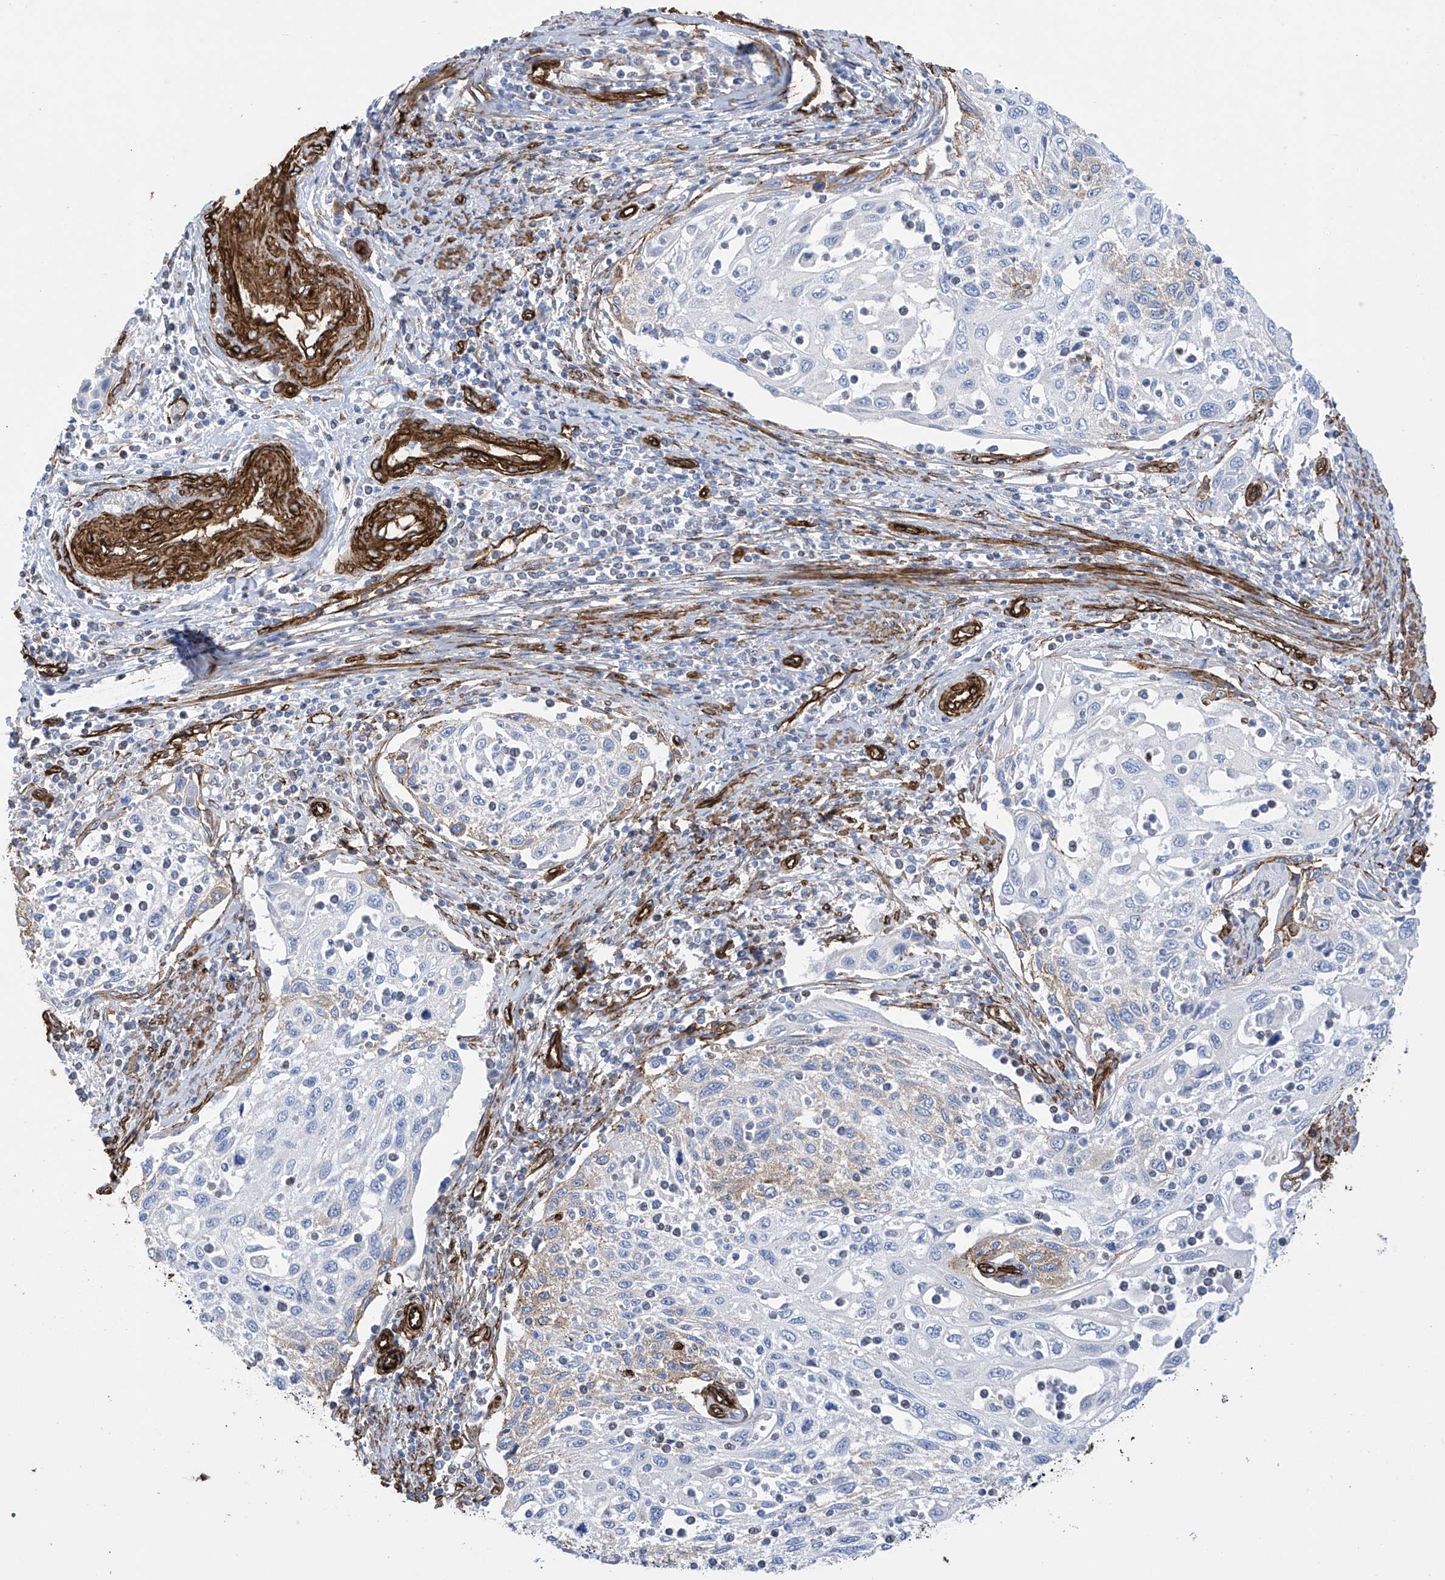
{"staining": {"intensity": "moderate", "quantity": "<25%", "location": "cytoplasmic/membranous"}, "tissue": "cervical cancer", "cell_type": "Tumor cells", "image_type": "cancer", "snomed": [{"axis": "morphology", "description": "Squamous cell carcinoma, NOS"}, {"axis": "topography", "description": "Cervix"}], "caption": "Cervical cancer (squamous cell carcinoma) stained with a protein marker reveals moderate staining in tumor cells.", "gene": "UBTD1", "patient": {"sex": "female", "age": 70}}